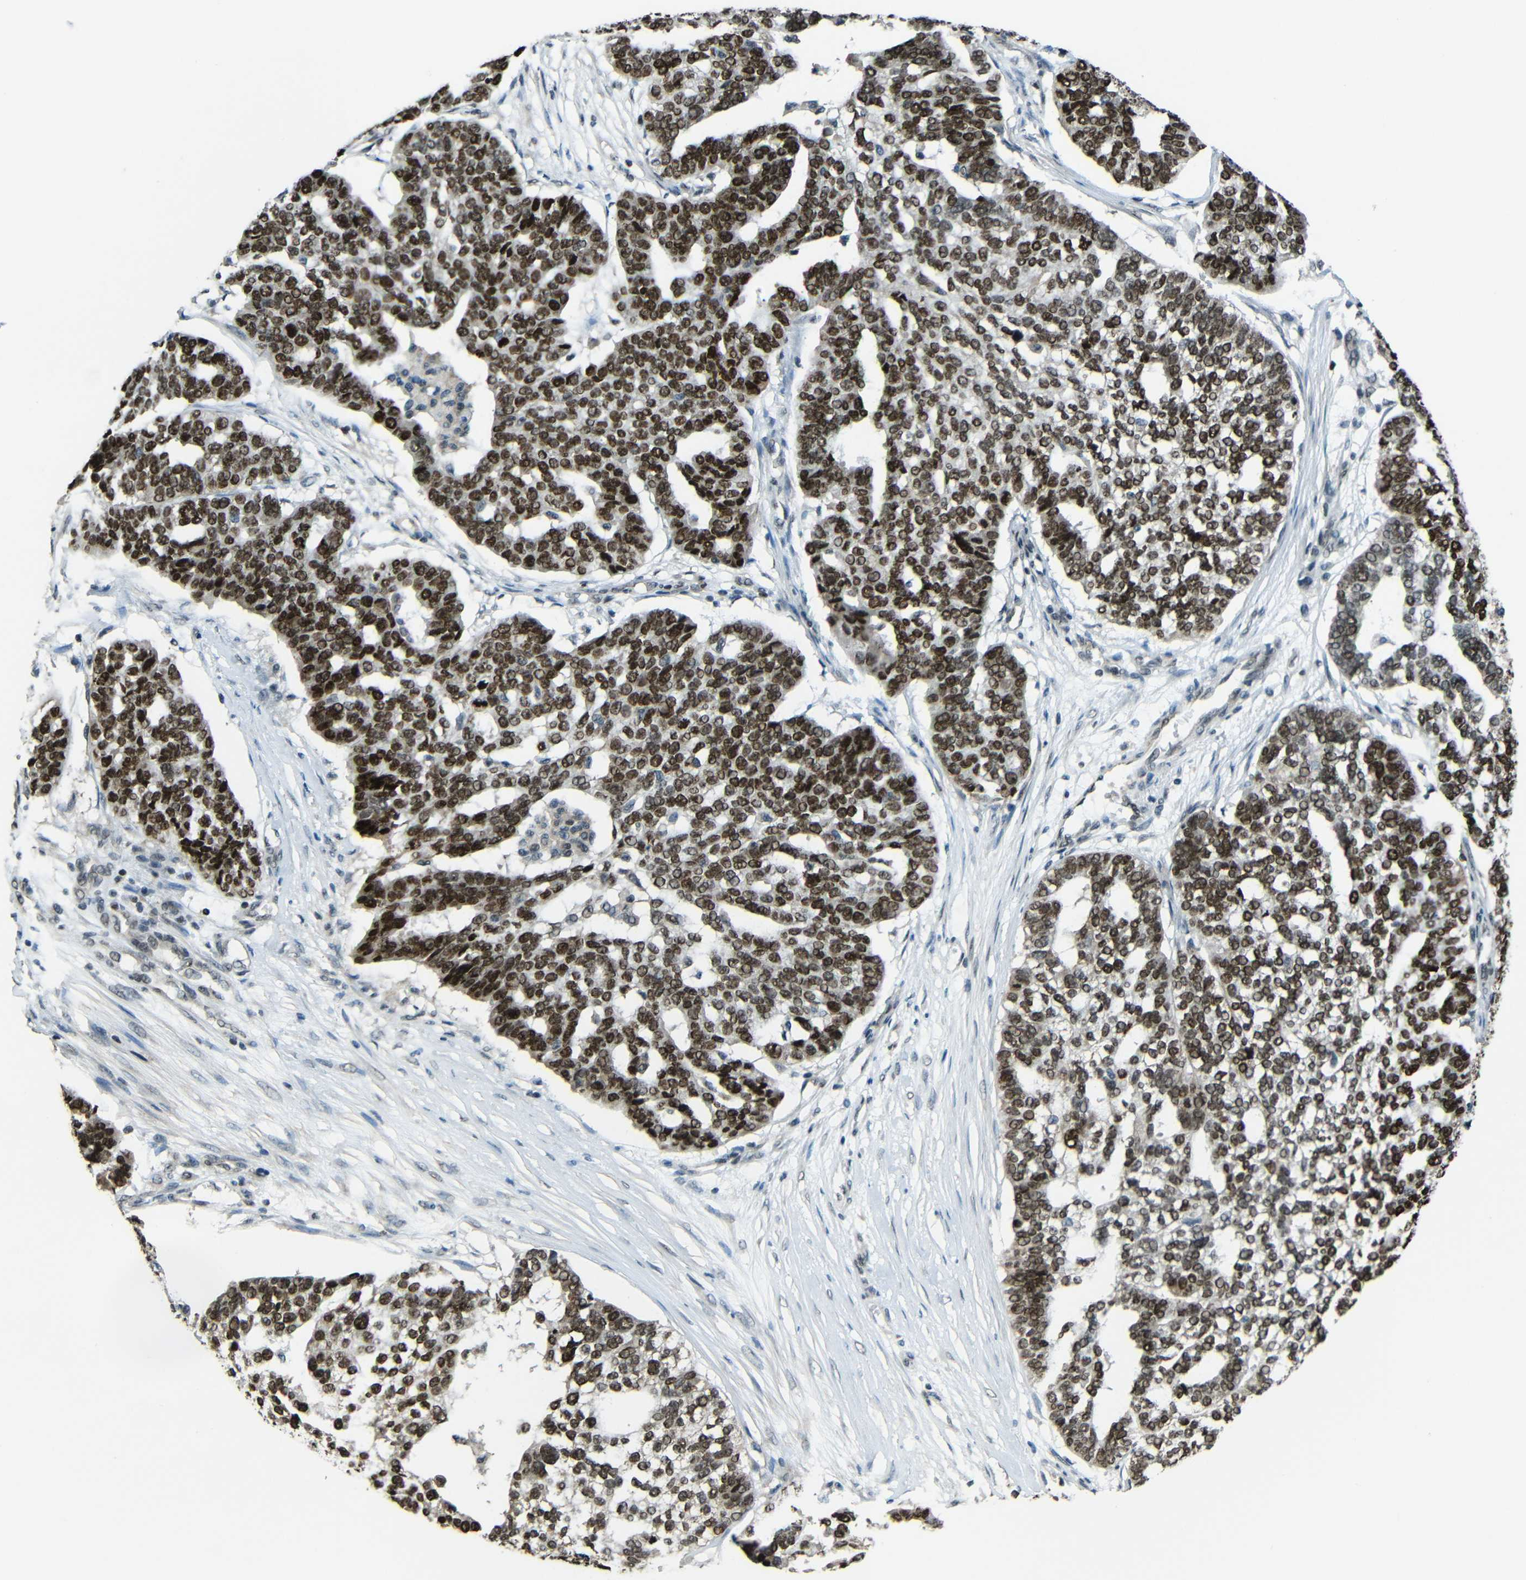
{"staining": {"intensity": "strong", "quantity": ">75%", "location": "nuclear"}, "tissue": "ovarian cancer", "cell_type": "Tumor cells", "image_type": "cancer", "snomed": [{"axis": "morphology", "description": "Cystadenocarcinoma, serous, NOS"}, {"axis": "topography", "description": "Ovary"}], "caption": "Strong nuclear protein expression is seen in approximately >75% of tumor cells in ovarian cancer. (DAB (3,3'-diaminobenzidine) IHC, brown staining for protein, blue staining for nuclei).", "gene": "PSIP1", "patient": {"sex": "female", "age": 59}}